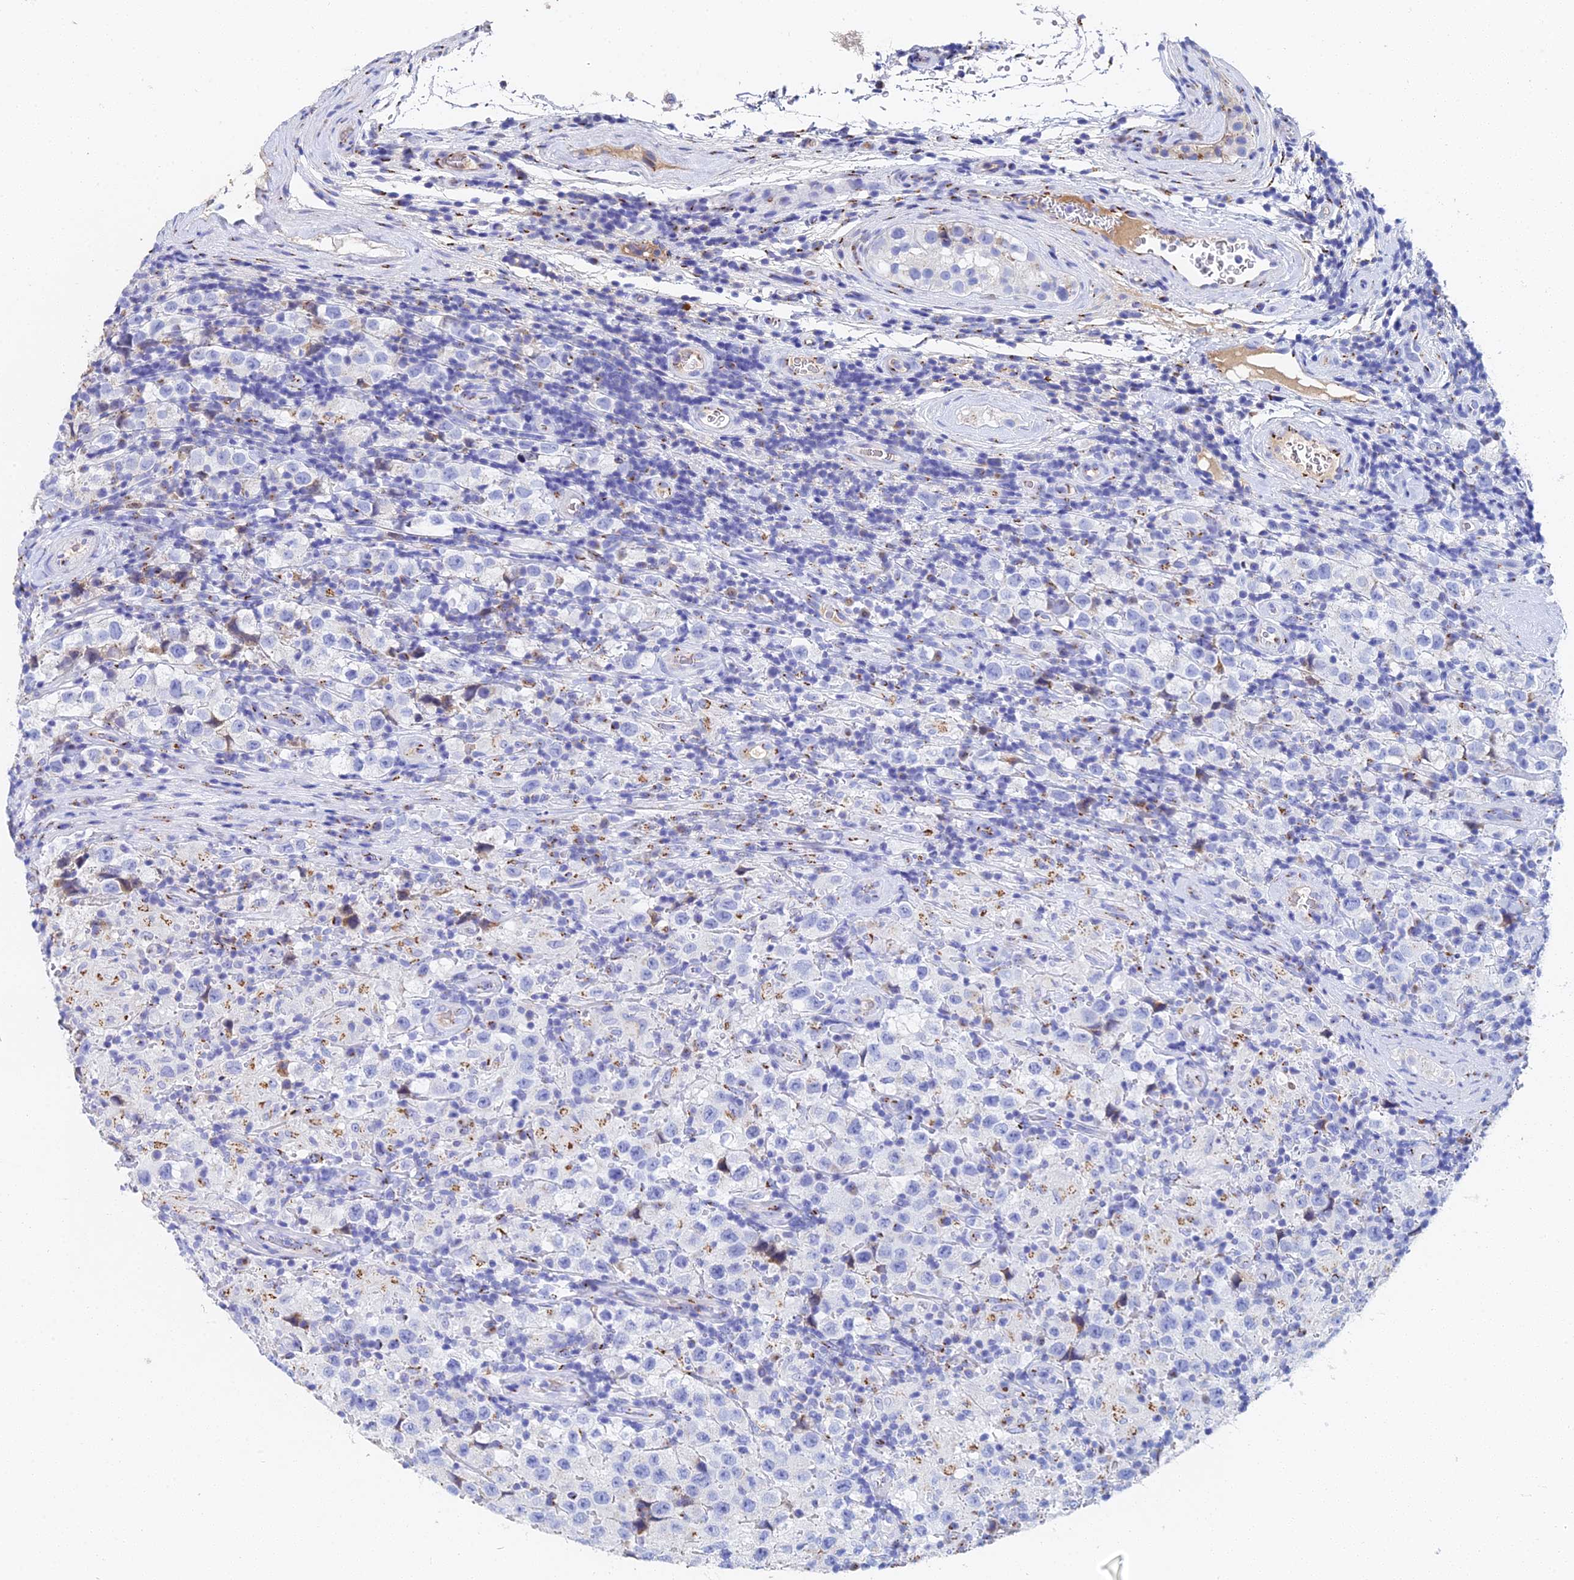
{"staining": {"intensity": "negative", "quantity": "none", "location": "none"}, "tissue": "testis cancer", "cell_type": "Tumor cells", "image_type": "cancer", "snomed": [{"axis": "morphology", "description": "Seminoma, NOS"}, {"axis": "morphology", "description": "Carcinoma, Embryonal, NOS"}, {"axis": "topography", "description": "Testis"}], "caption": "Tumor cells show no significant positivity in testis cancer.", "gene": "ENSG00000268674", "patient": {"sex": "male", "age": 41}}